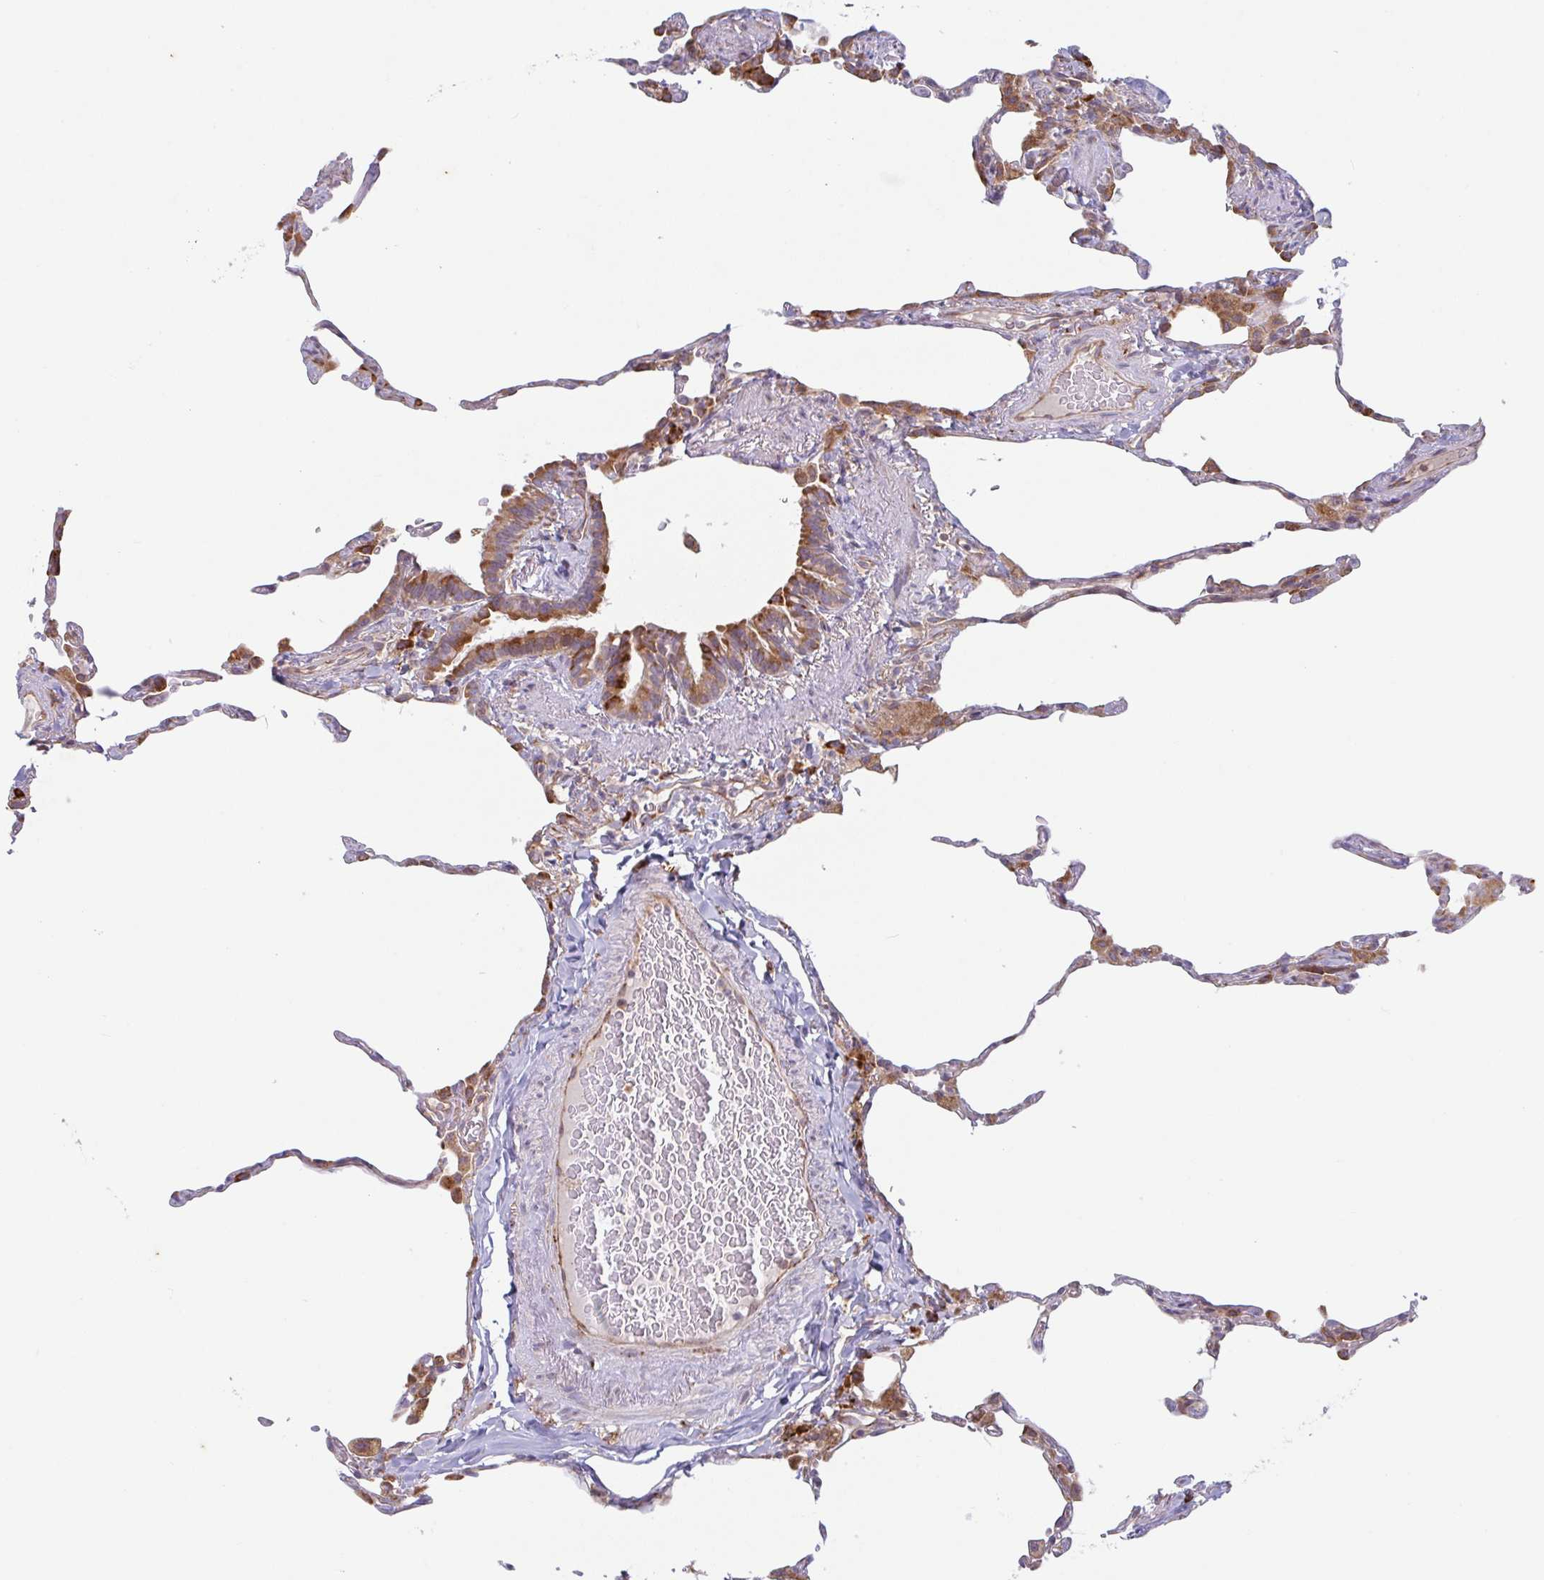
{"staining": {"intensity": "weak", "quantity": "<25%", "location": "cytoplasmic/membranous"}, "tissue": "lung", "cell_type": "Alveolar cells", "image_type": "normal", "snomed": [{"axis": "morphology", "description": "Normal tissue, NOS"}, {"axis": "topography", "description": "Lung"}], "caption": "Human lung stained for a protein using IHC demonstrates no expression in alveolar cells.", "gene": "RIT1", "patient": {"sex": "female", "age": 57}}